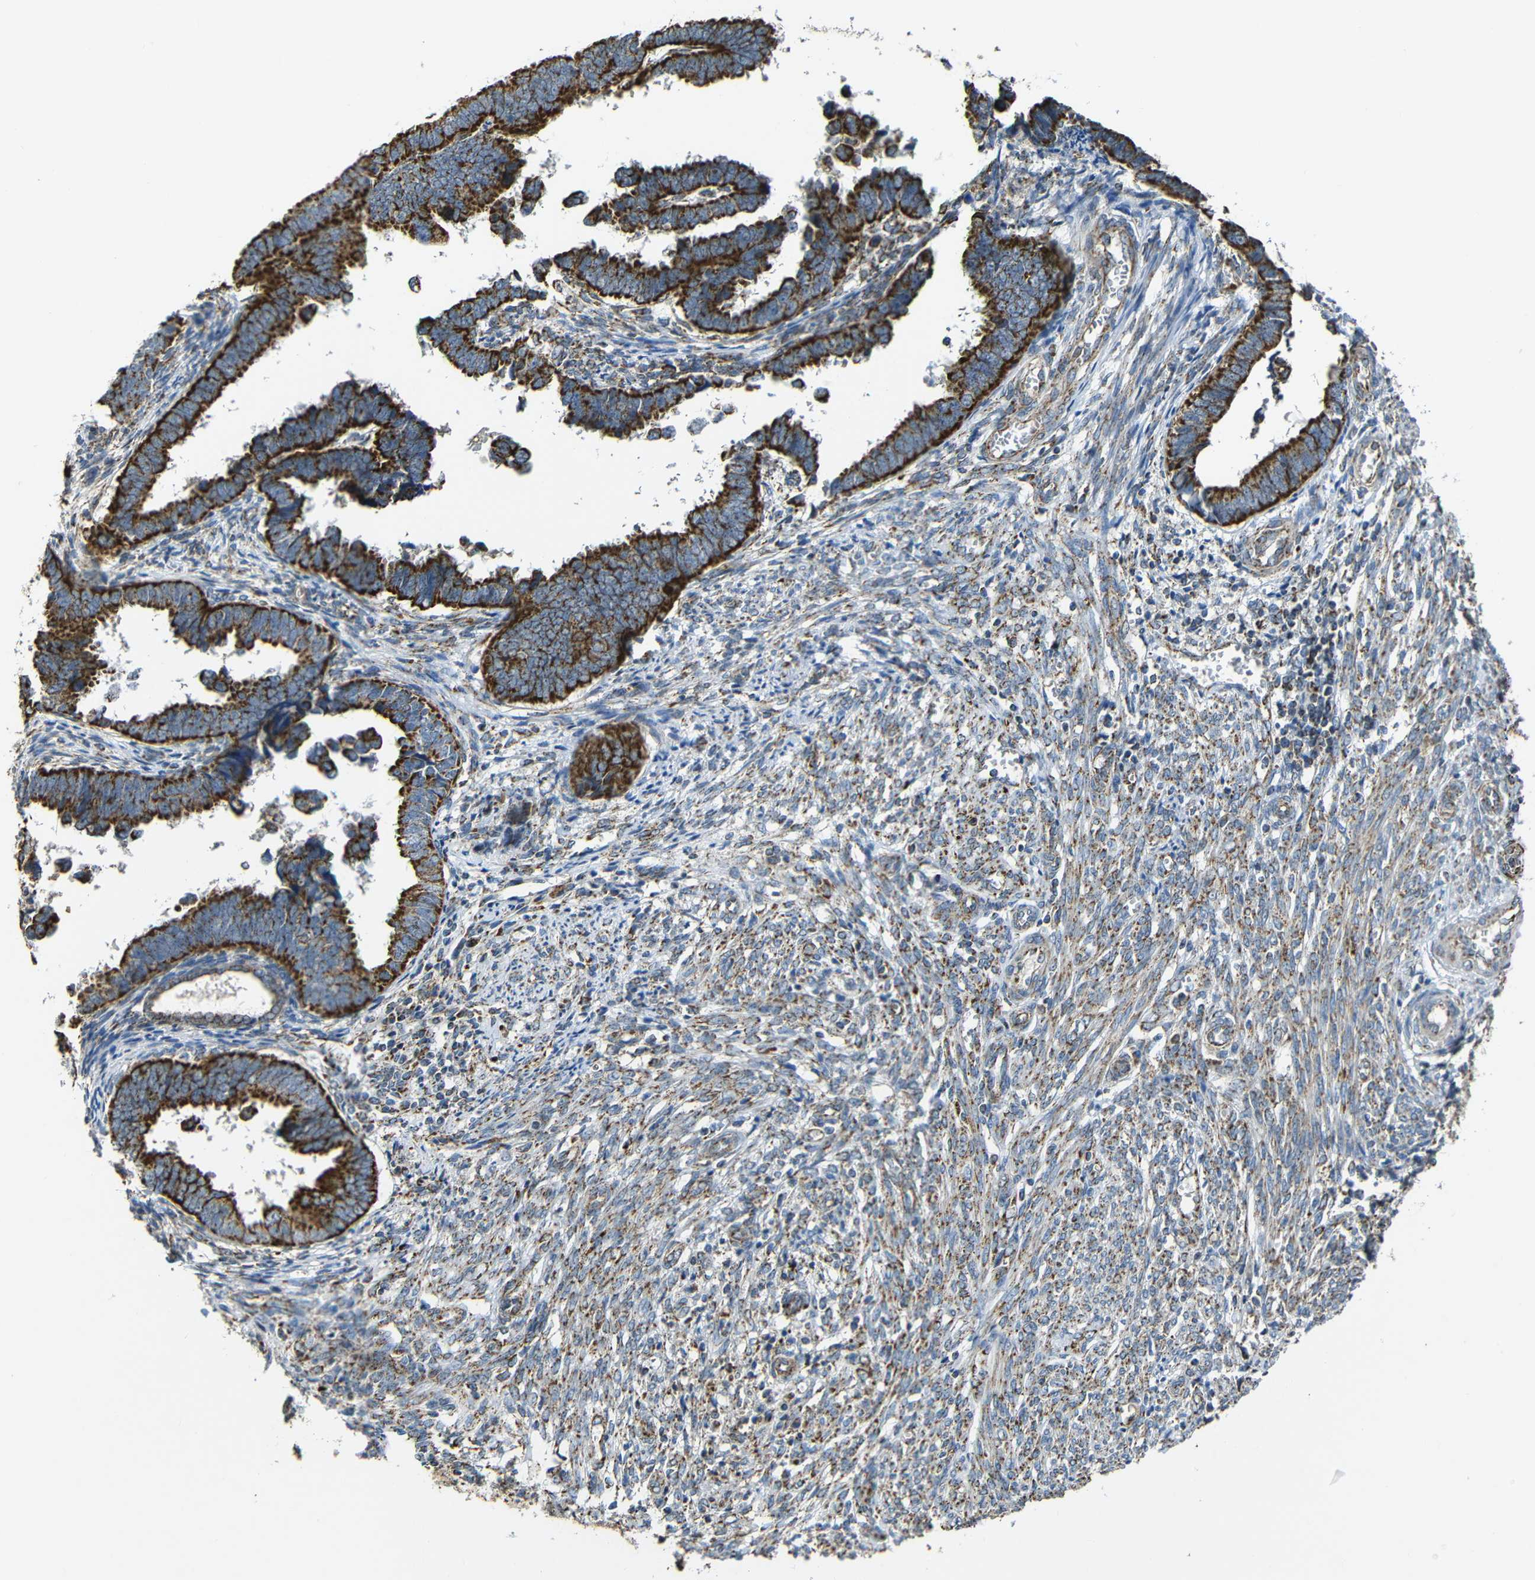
{"staining": {"intensity": "strong", "quantity": ">75%", "location": "cytoplasmic/membranous"}, "tissue": "endometrial cancer", "cell_type": "Tumor cells", "image_type": "cancer", "snomed": [{"axis": "morphology", "description": "Adenocarcinoma, NOS"}, {"axis": "topography", "description": "Endometrium"}], "caption": "An image showing strong cytoplasmic/membranous staining in approximately >75% of tumor cells in endometrial cancer, as visualized by brown immunohistochemical staining.", "gene": "NR3C2", "patient": {"sex": "female", "age": 75}}